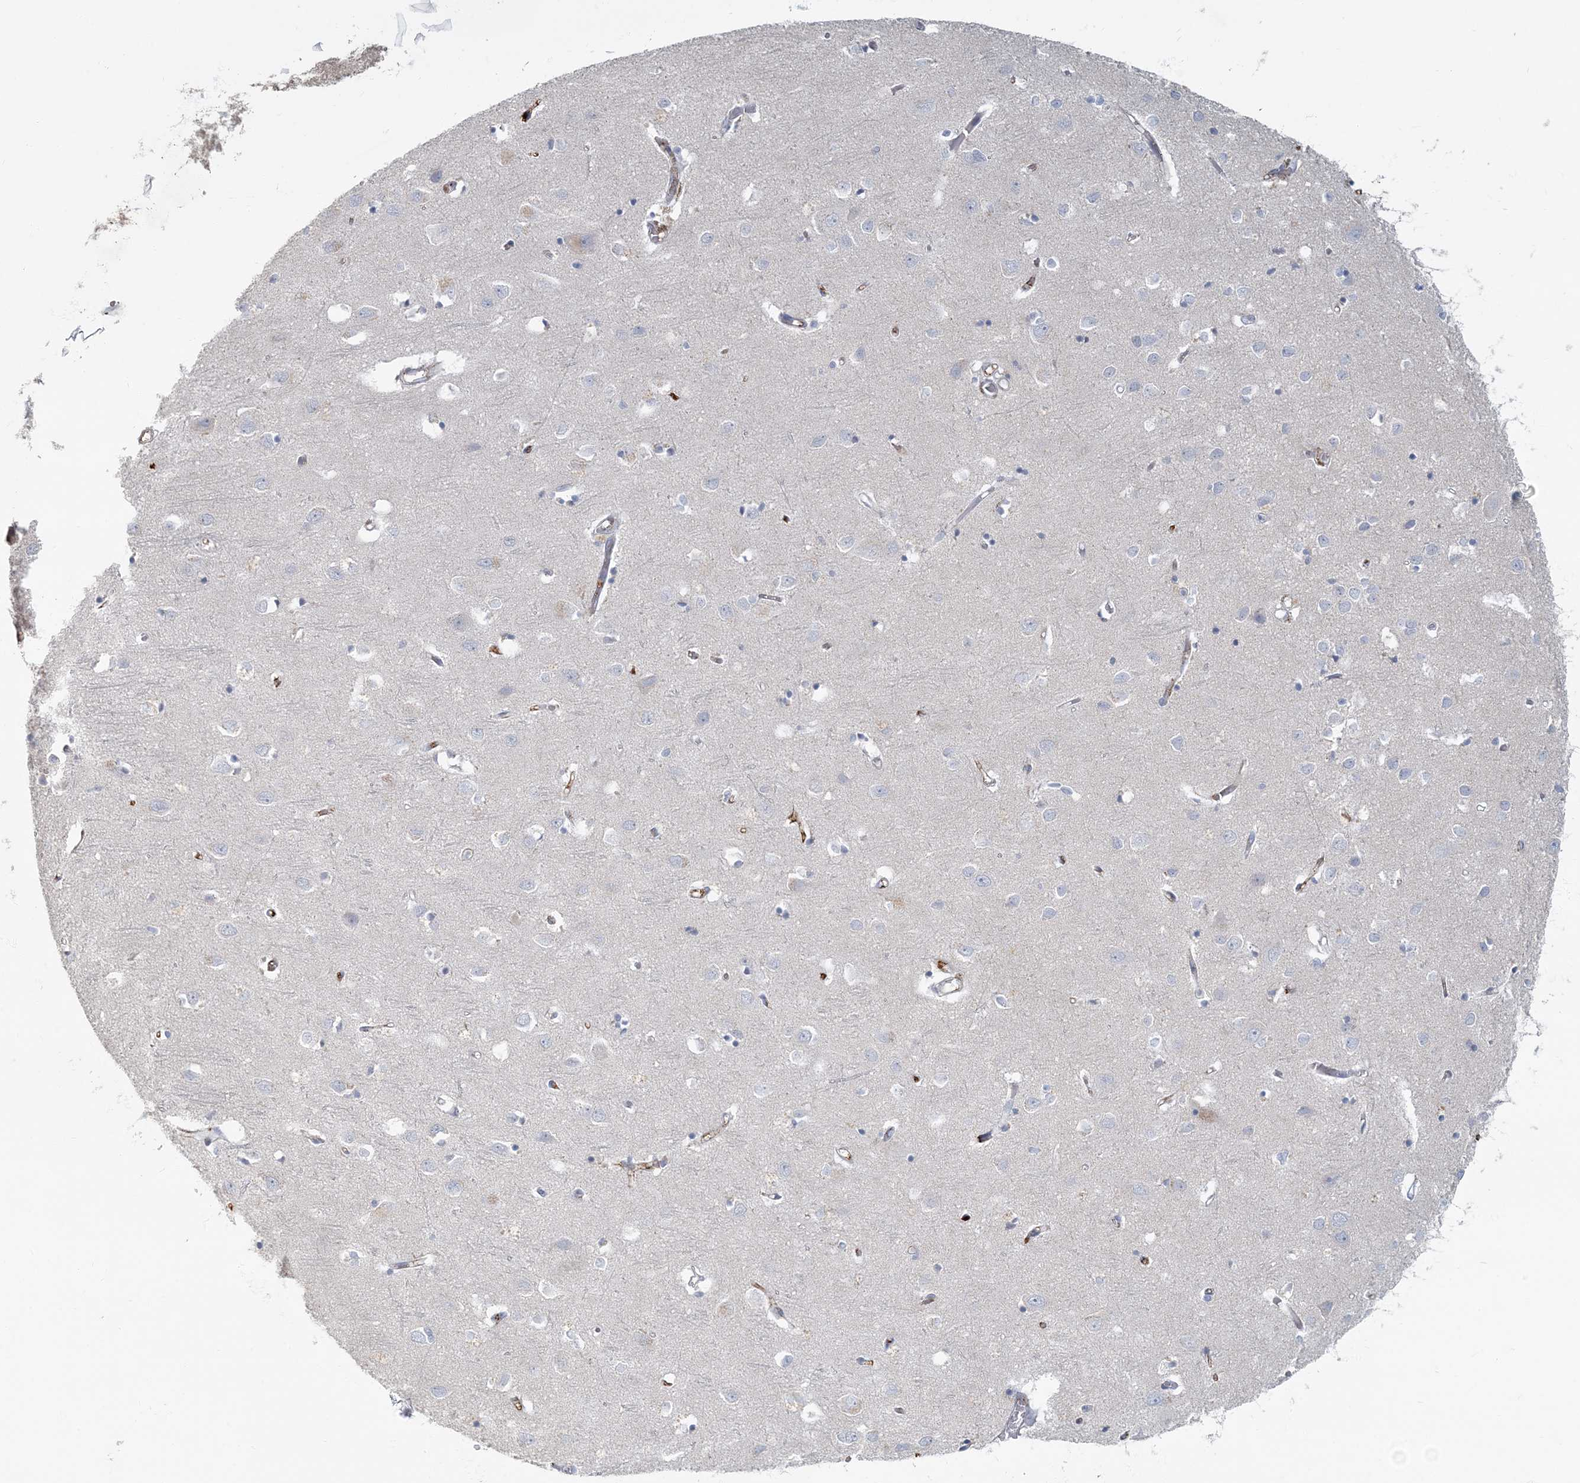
{"staining": {"intensity": "negative", "quantity": "none", "location": "none"}, "tissue": "cerebral cortex", "cell_type": "Endothelial cells", "image_type": "normal", "snomed": [{"axis": "morphology", "description": "Normal tissue, NOS"}, {"axis": "topography", "description": "Cerebral cortex"}], "caption": "A histopathology image of cerebral cortex stained for a protein exhibits no brown staining in endothelial cells.", "gene": "MYOT", "patient": {"sex": "female", "age": 64}}